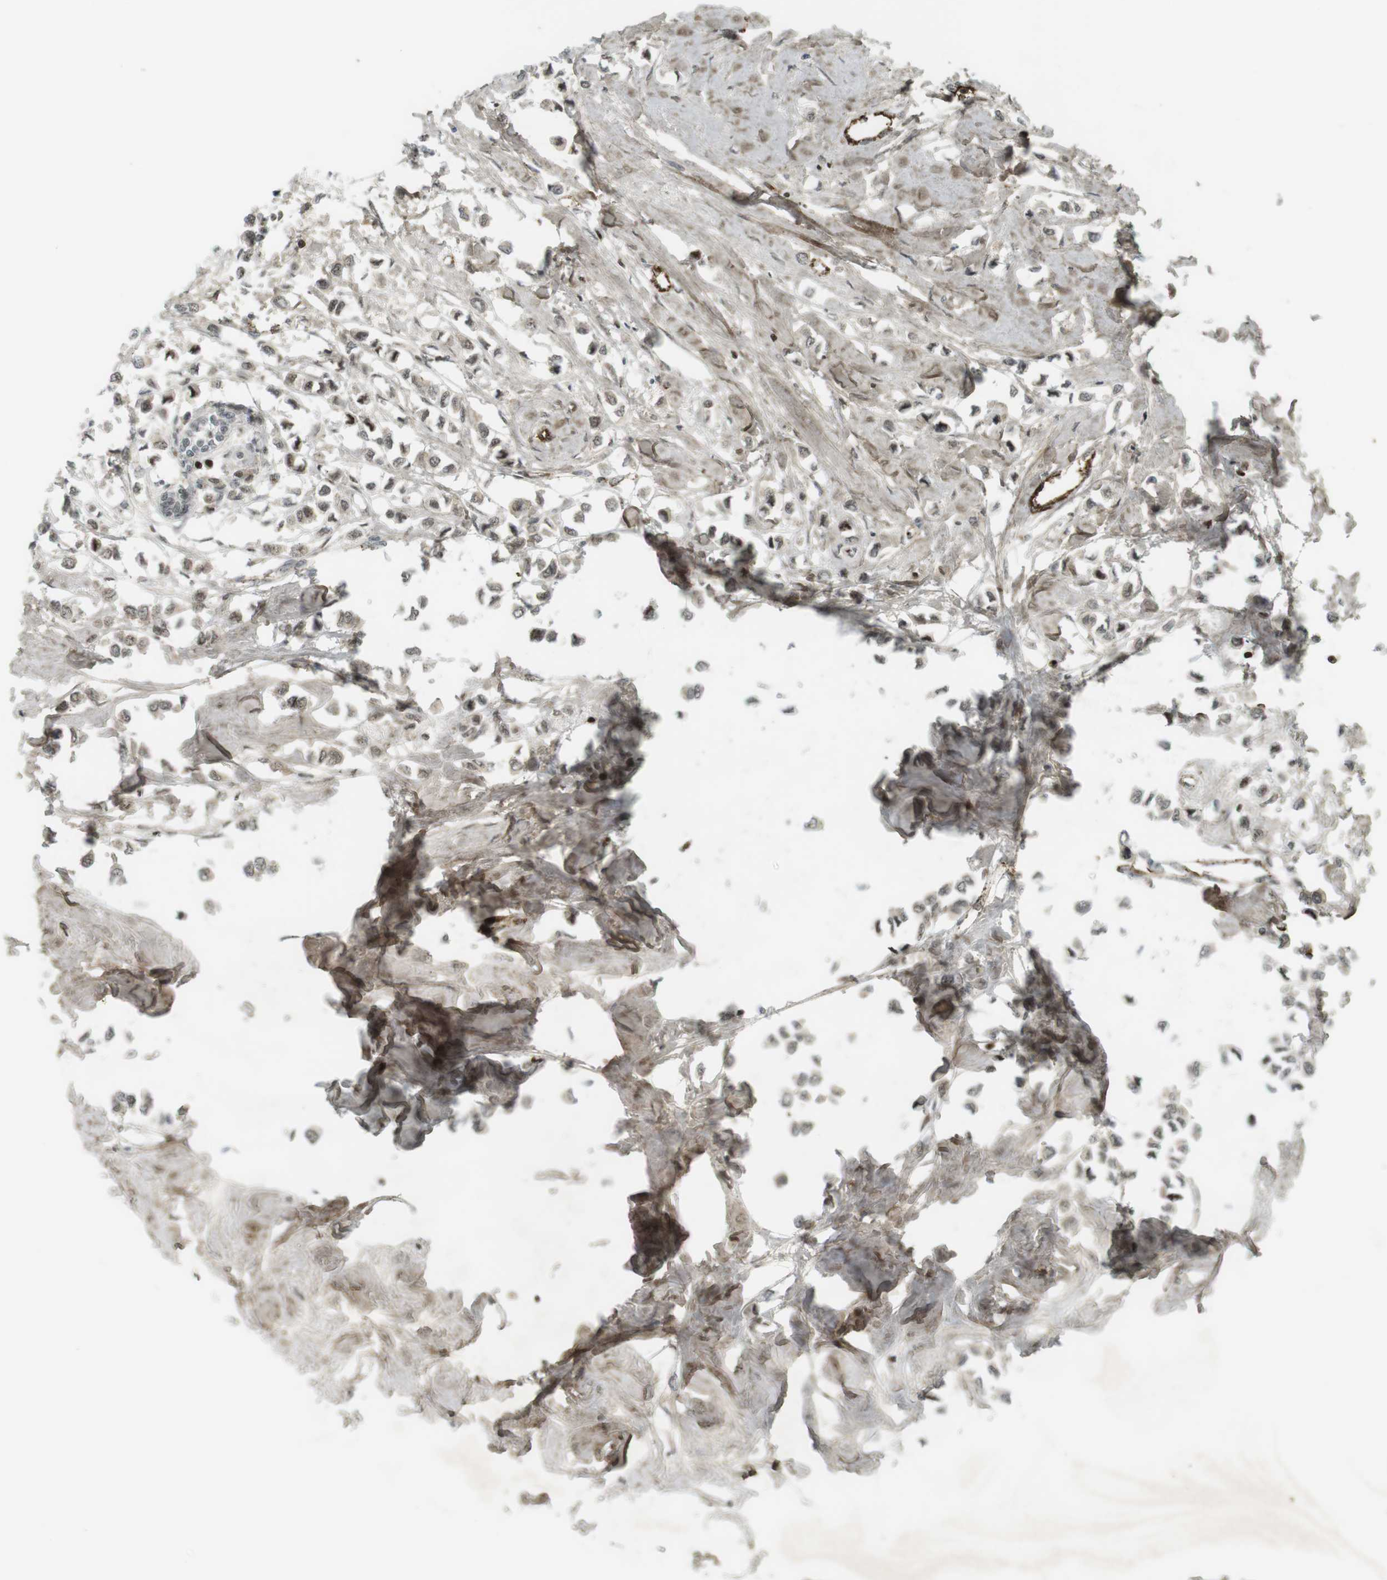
{"staining": {"intensity": "weak", "quantity": ">75%", "location": "cytoplasmic/membranous,nuclear"}, "tissue": "breast cancer", "cell_type": "Tumor cells", "image_type": "cancer", "snomed": [{"axis": "morphology", "description": "Lobular carcinoma"}, {"axis": "topography", "description": "Breast"}], "caption": "About >75% of tumor cells in human breast cancer display weak cytoplasmic/membranous and nuclear protein positivity as visualized by brown immunohistochemical staining.", "gene": "PPP1R13B", "patient": {"sex": "female", "age": 51}}